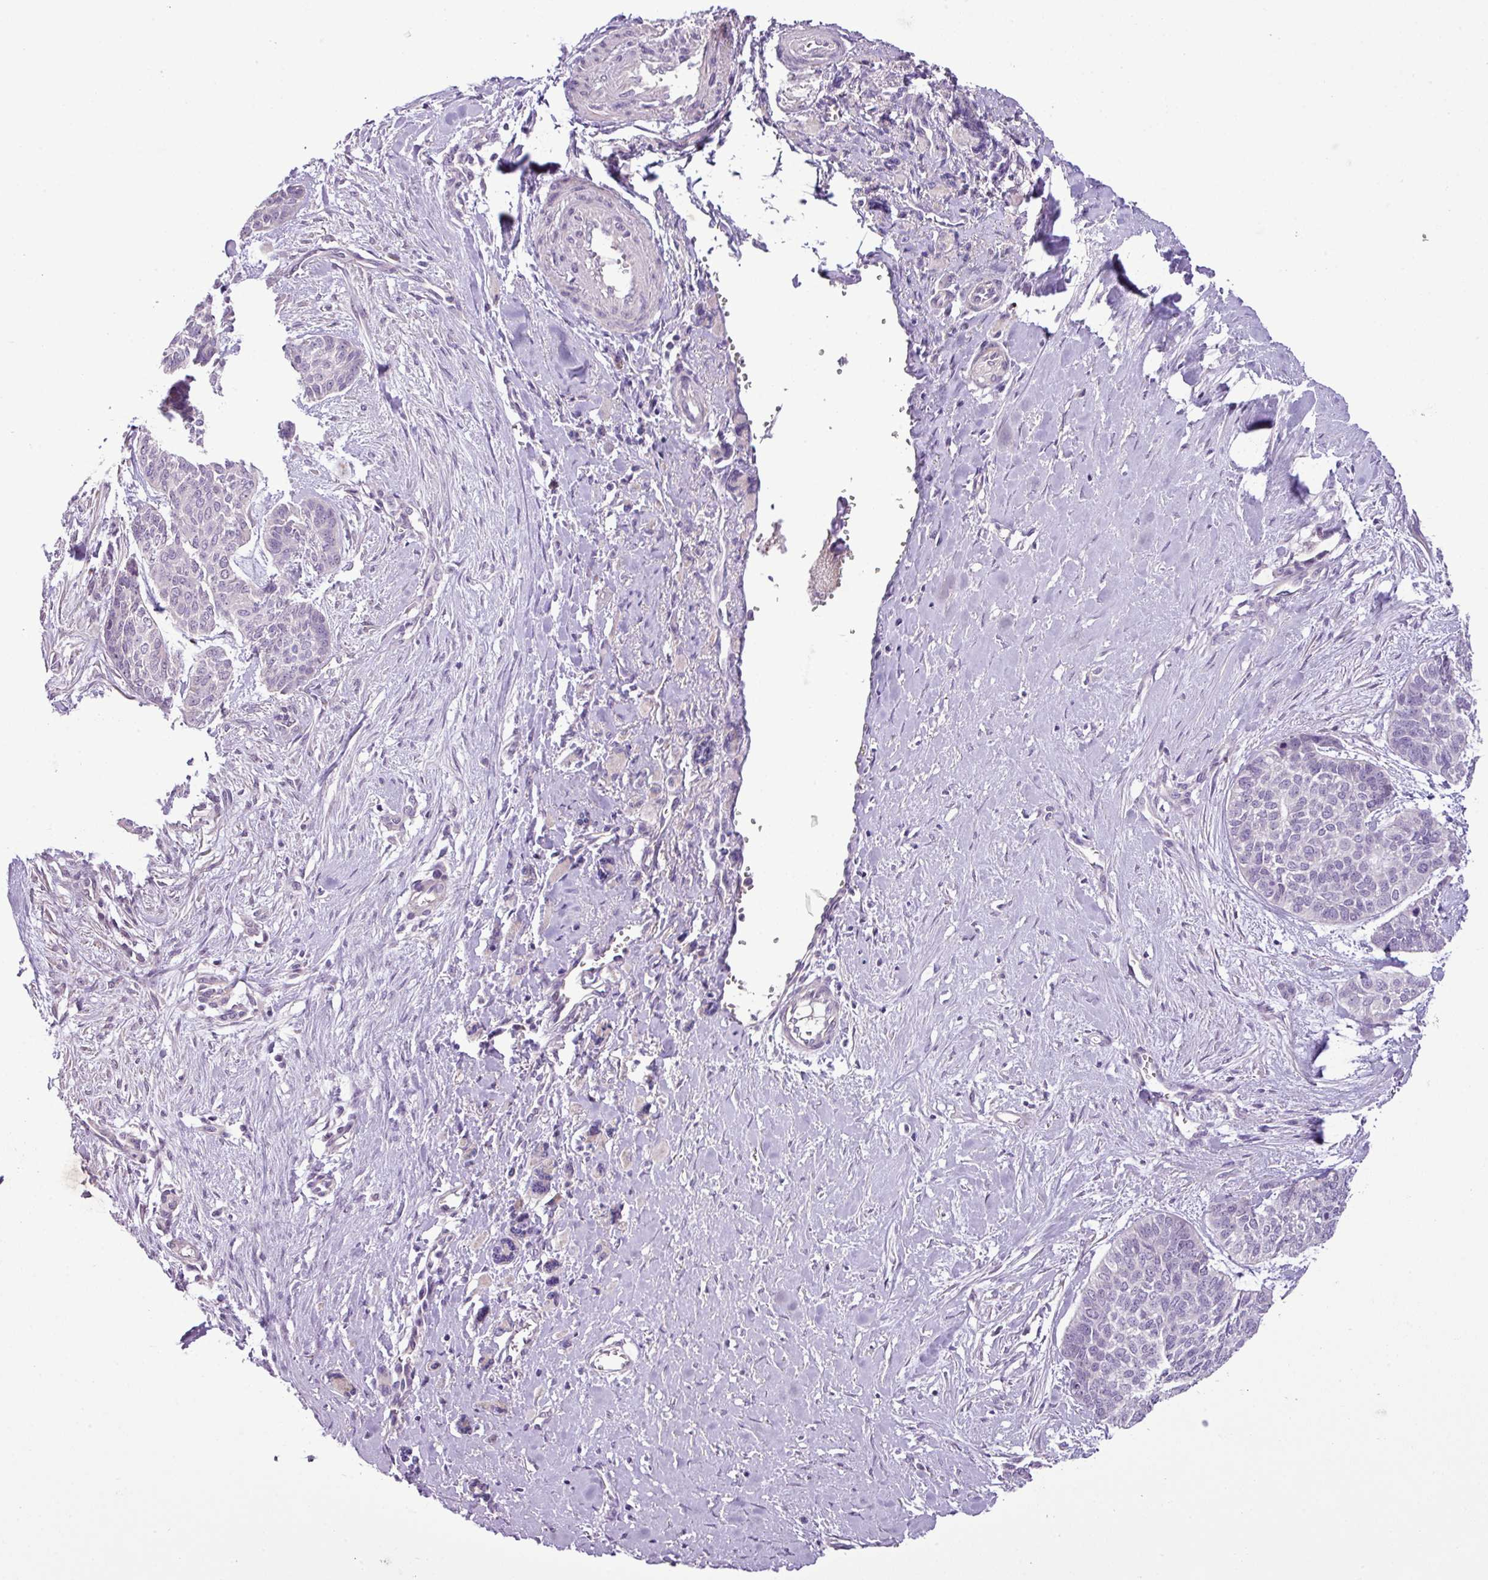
{"staining": {"intensity": "negative", "quantity": "none", "location": "none"}, "tissue": "skin cancer", "cell_type": "Tumor cells", "image_type": "cancer", "snomed": [{"axis": "morphology", "description": "Basal cell carcinoma"}, {"axis": "topography", "description": "Skin"}], "caption": "A high-resolution image shows IHC staining of basal cell carcinoma (skin), which demonstrates no significant expression in tumor cells. (DAB IHC, high magnification).", "gene": "DNAJB13", "patient": {"sex": "female", "age": 64}}